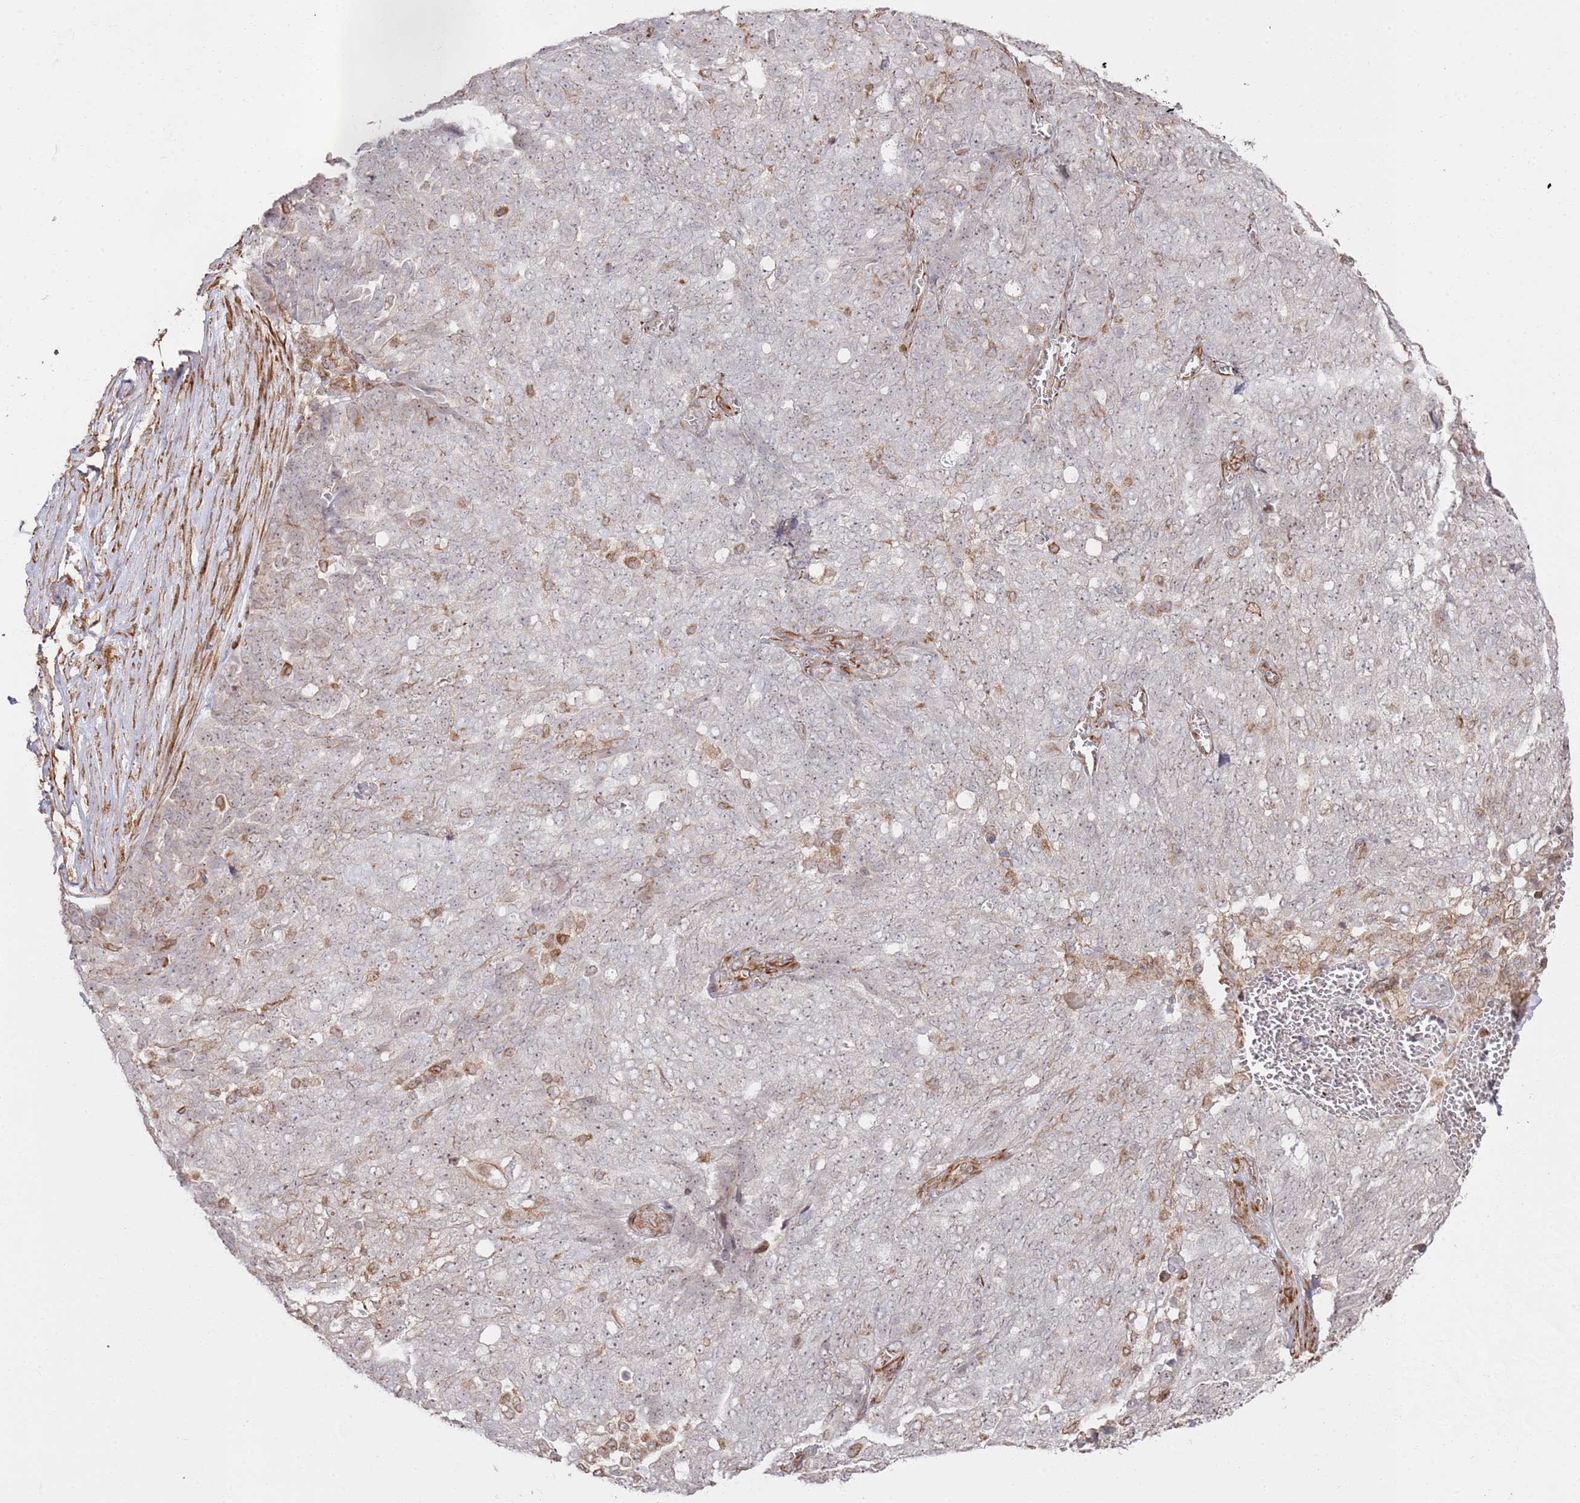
{"staining": {"intensity": "weak", "quantity": "25%-75%", "location": "nuclear"}, "tissue": "ovarian cancer", "cell_type": "Tumor cells", "image_type": "cancer", "snomed": [{"axis": "morphology", "description": "Cystadenocarcinoma, serous, NOS"}, {"axis": "topography", "description": "Soft tissue"}, {"axis": "topography", "description": "Ovary"}], "caption": "The image shows staining of serous cystadenocarcinoma (ovarian), revealing weak nuclear protein expression (brown color) within tumor cells. (DAB = brown stain, brightfield microscopy at high magnification).", "gene": "PHF21A", "patient": {"sex": "female", "age": 57}}